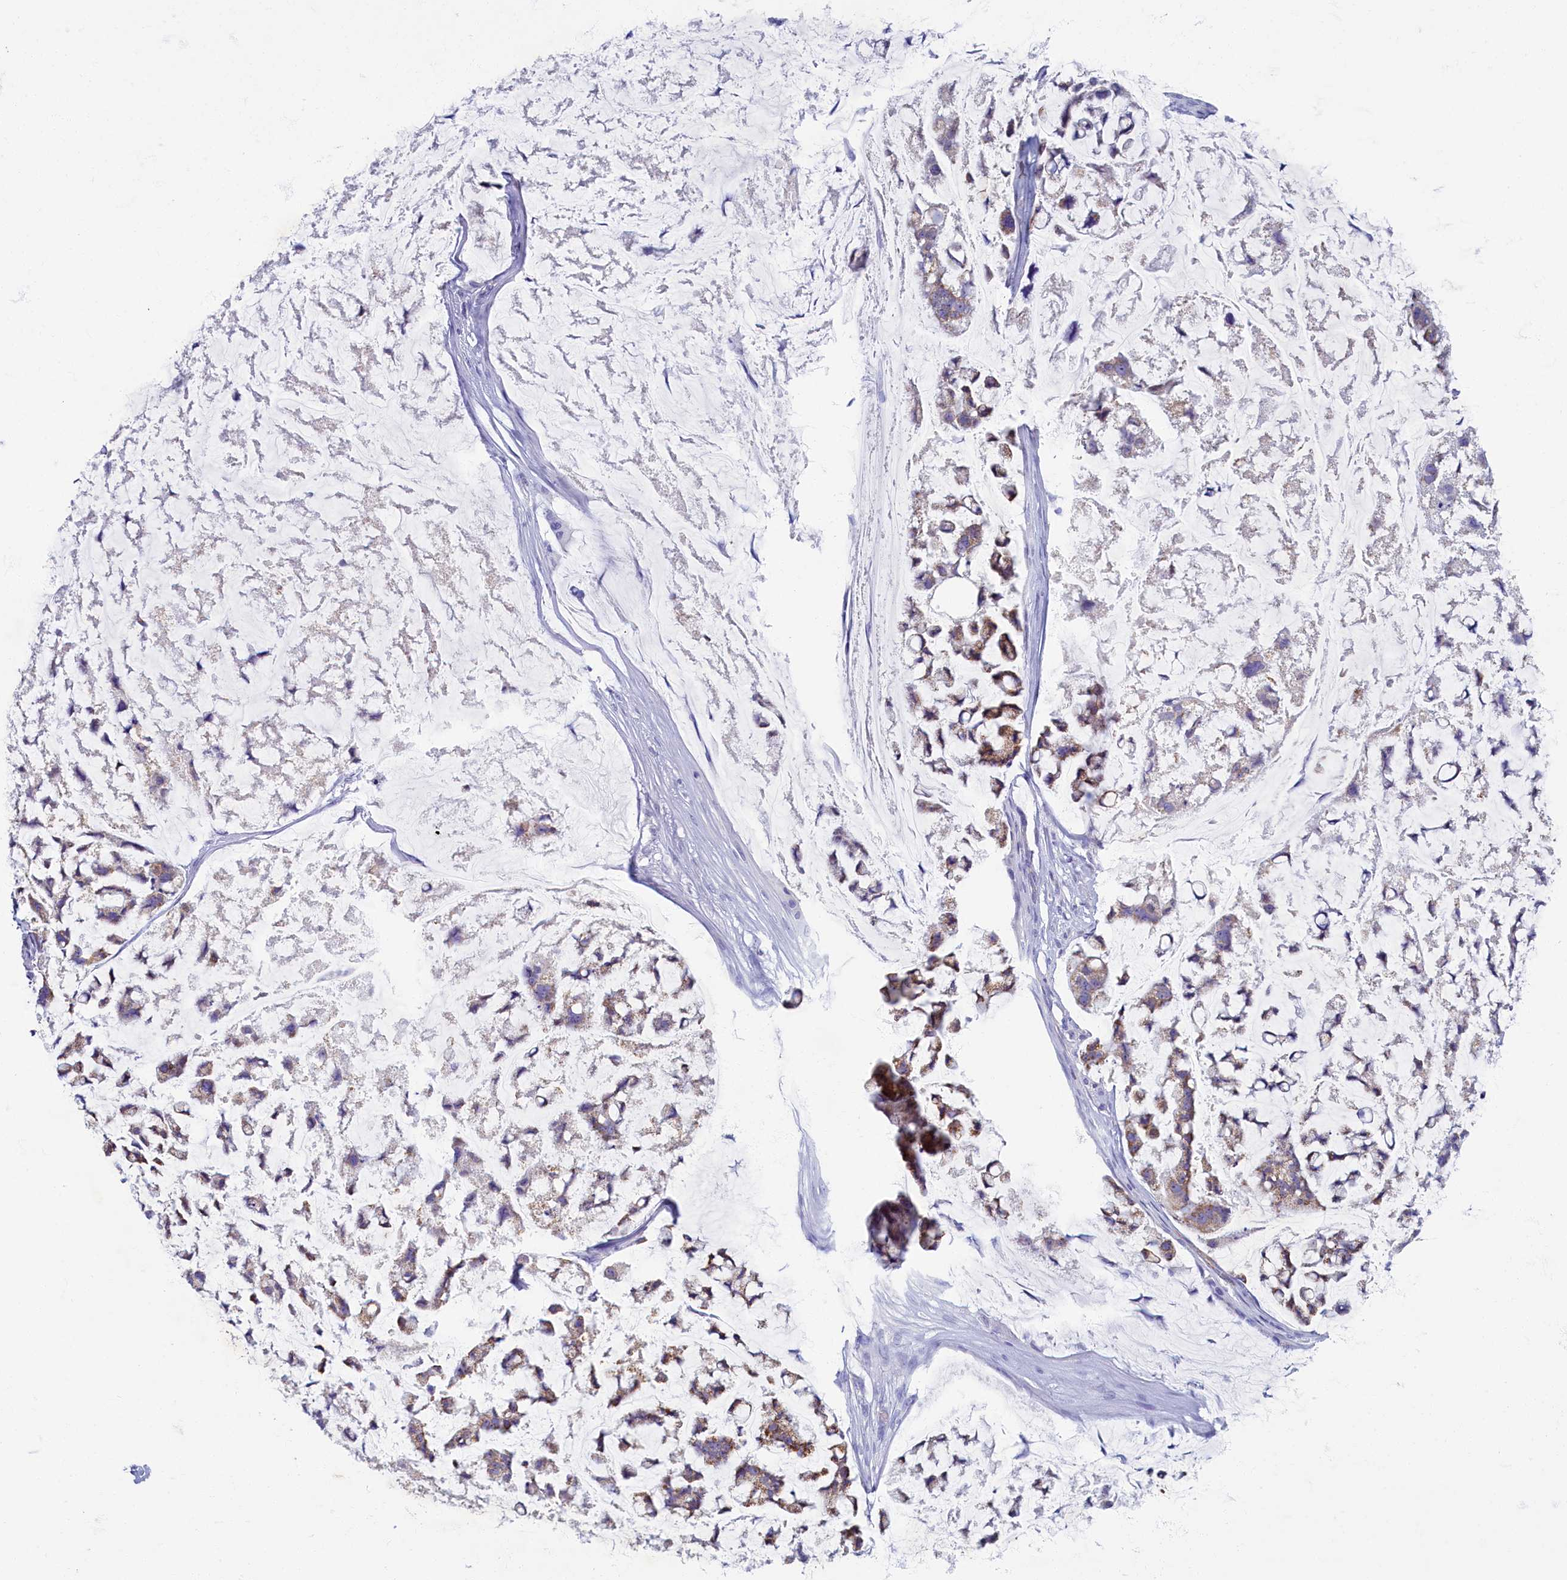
{"staining": {"intensity": "moderate", "quantity": ">75%", "location": "cytoplasmic/membranous"}, "tissue": "stomach cancer", "cell_type": "Tumor cells", "image_type": "cancer", "snomed": [{"axis": "morphology", "description": "Adenocarcinoma, NOS"}, {"axis": "topography", "description": "Stomach, lower"}], "caption": "A histopathology image showing moderate cytoplasmic/membranous positivity in approximately >75% of tumor cells in stomach cancer (adenocarcinoma), as visualized by brown immunohistochemical staining.", "gene": "OCIAD2", "patient": {"sex": "male", "age": 67}}